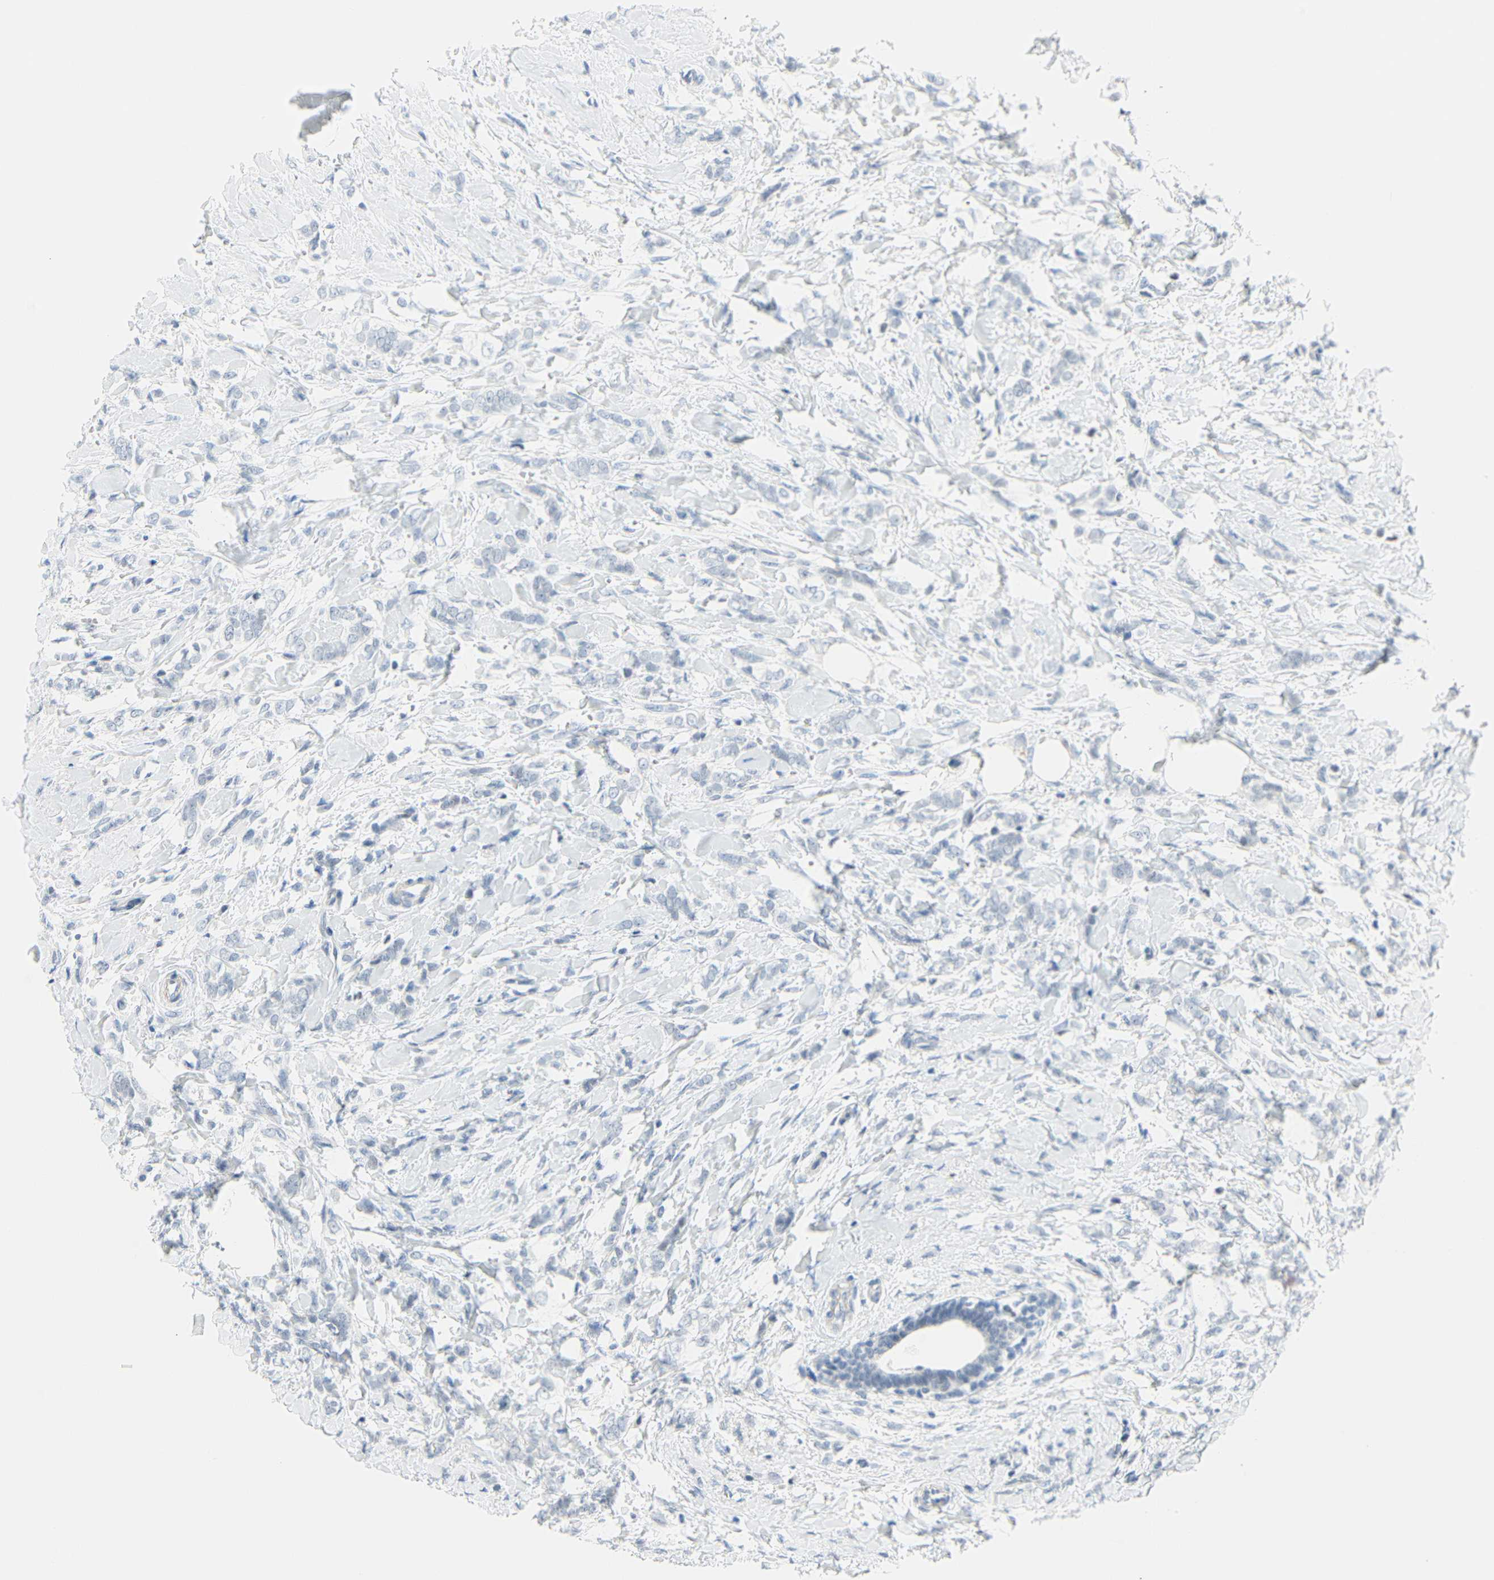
{"staining": {"intensity": "negative", "quantity": "none", "location": "none"}, "tissue": "breast cancer", "cell_type": "Tumor cells", "image_type": "cancer", "snomed": [{"axis": "morphology", "description": "Lobular carcinoma, in situ"}, {"axis": "morphology", "description": "Lobular carcinoma"}, {"axis": "topography", "description": "Breast"}], "caption": "Lobular carcinoma (breast) was stained to show a protein in brown. There is no significant positivity in tumor cells. (DAB immunohistochemistry (IHC) visualized using brightfield microscopy, high magnification).", "gene": "IMPG2", "patient": {"sex": "female", "age": 41}}